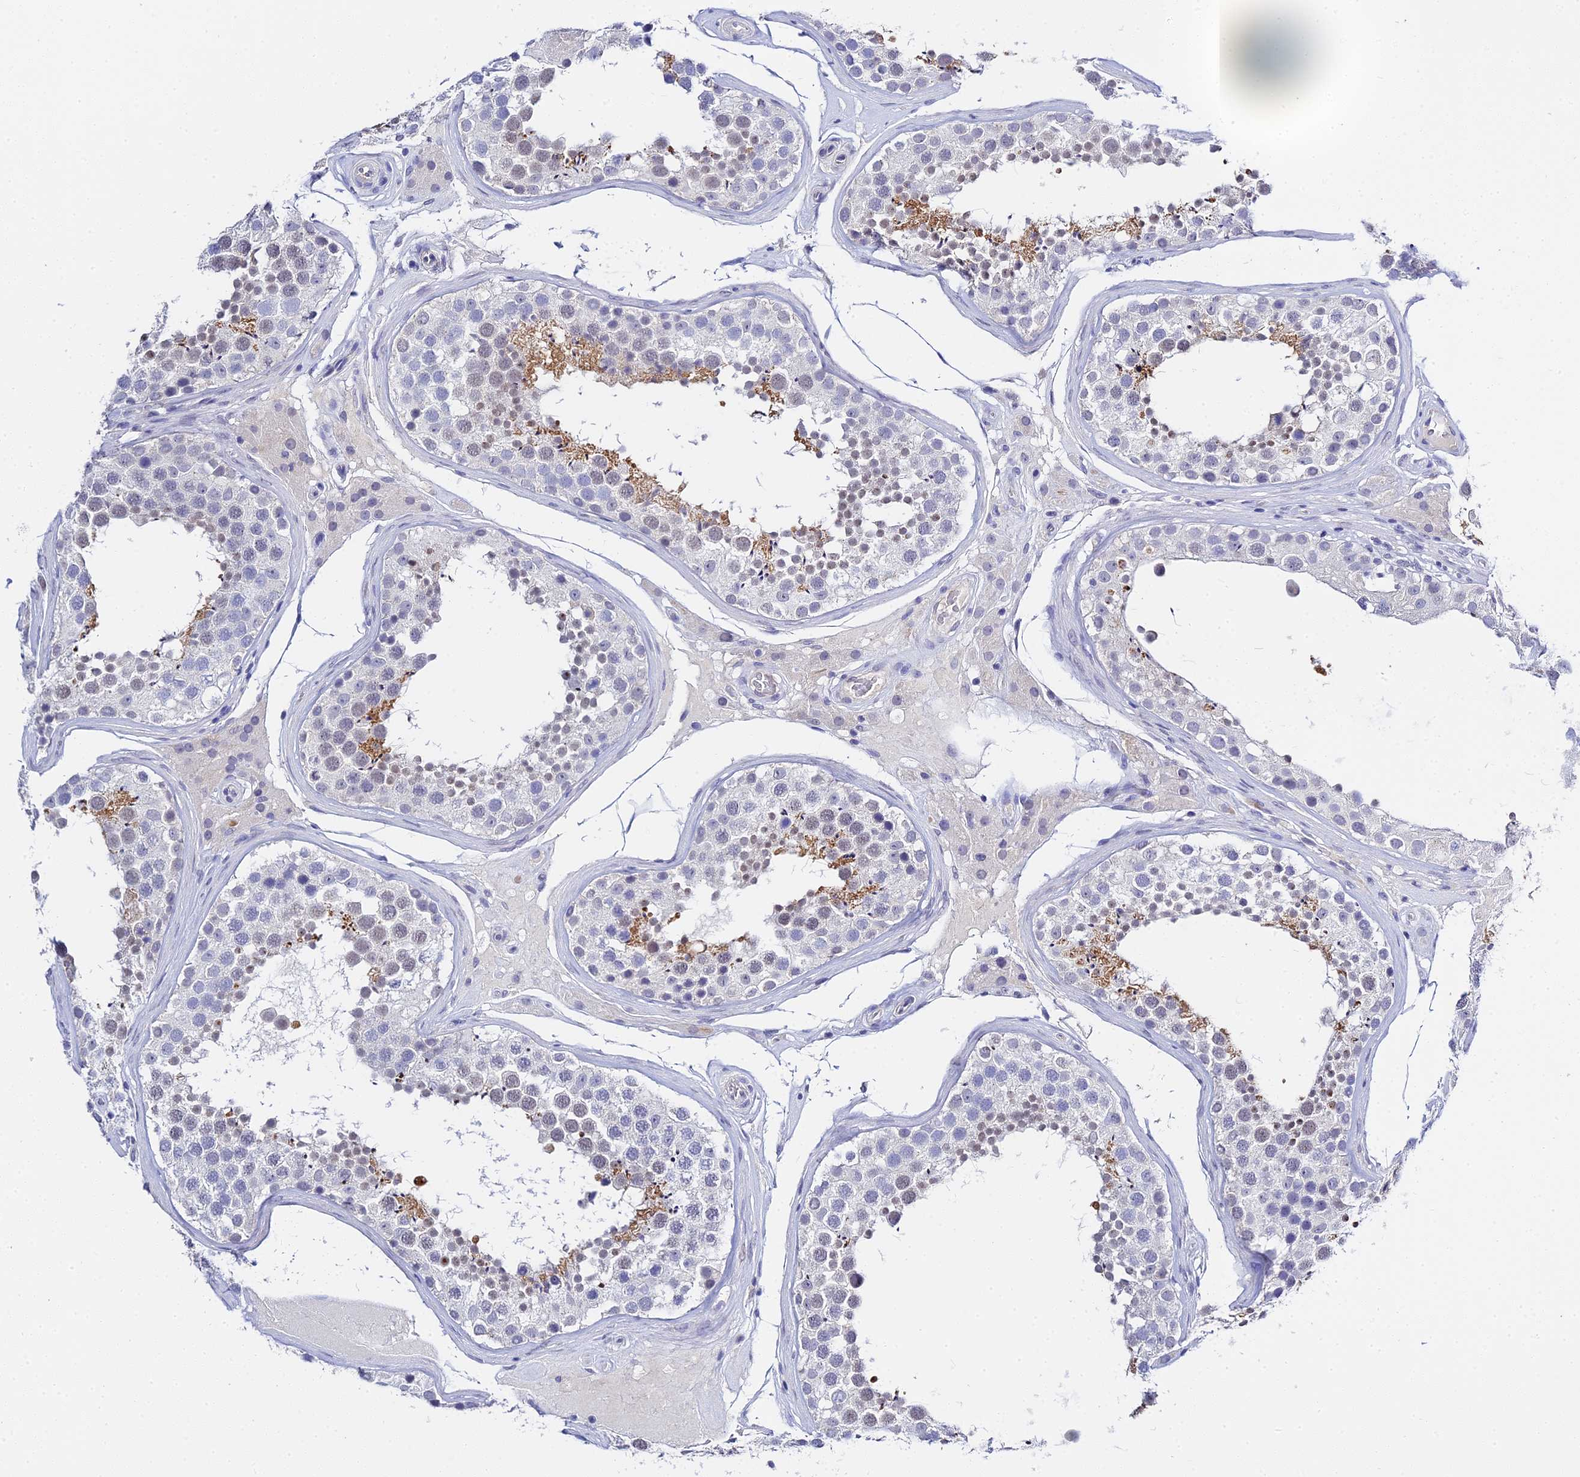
{"staining": {"intensity": "moderate", "quantity": "<25%", "location": "cytoplasmic/membranous"}, "tissue": "testis", "cell_type": "Cells in seminiferous ducts", "image_type": "normal", "snomed": [{"axis": "morphology", "description": "Normal tissue, NOS"}, {"axis": "topography", "description": "Testis"}], "caption": "IHC photomicrograph of normal testis: testis stained using IHC shows low levels of moderate protein expression localized specifically in the cytoplasmic/membranous of cells in seminiferous ducts, appearing as a cytoplasmic/membranous brown color.", "gene": "HOXB1", "patient": {"sex": "male", "age": 46}}